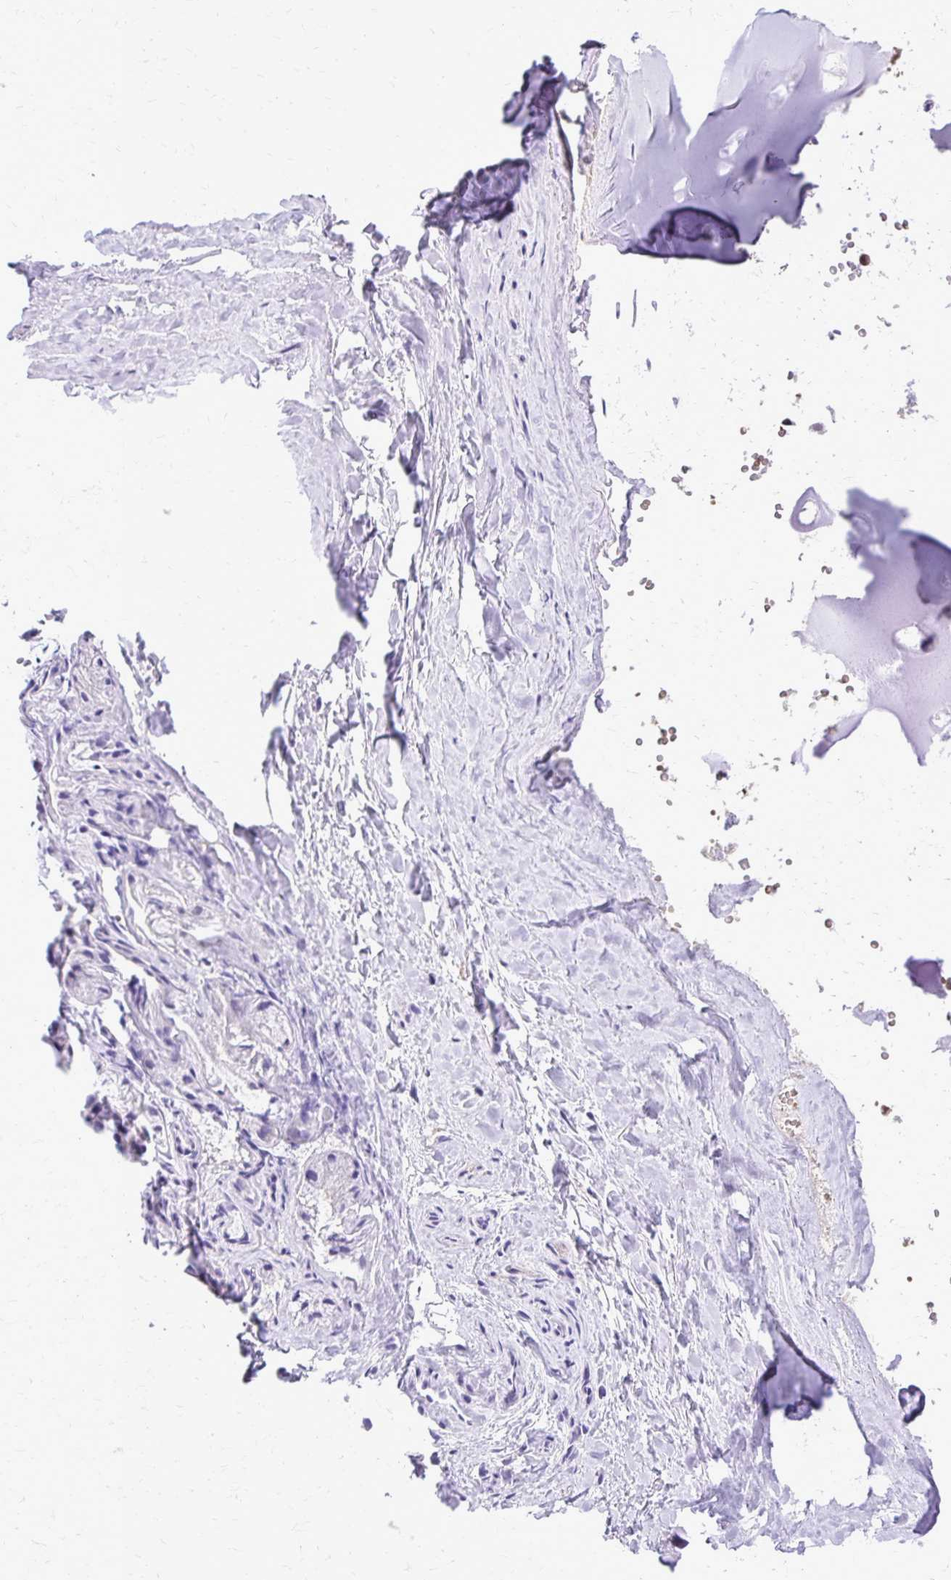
{"staining": {"intensity": "negative", "quantity": "none", "location": "none"}, "tissue": "adipose tissue", "cell_type": "Adipocytes", "image_type": "normal", "snomed": [{"axis": "morphology", "description": "Normal tissue, NOS"}, {"axis": "topography", "description": "Cartilage tissue"}, {"axis": "topography", "description": "Nasopharynx"}, {"axis": "topography", "description": "Thyroid gland"}], "caption": "IHC micrograph of benign adipose tissue: human adipose tissue stained with DAB (3,3'-diaminobenzidine) displays no significant protein expression in adipocytes. (DAB immunohistochemistry with hematoxylin counter stain).", "gene": "CAT", "patient": {"sex": "male", "age": 63}}